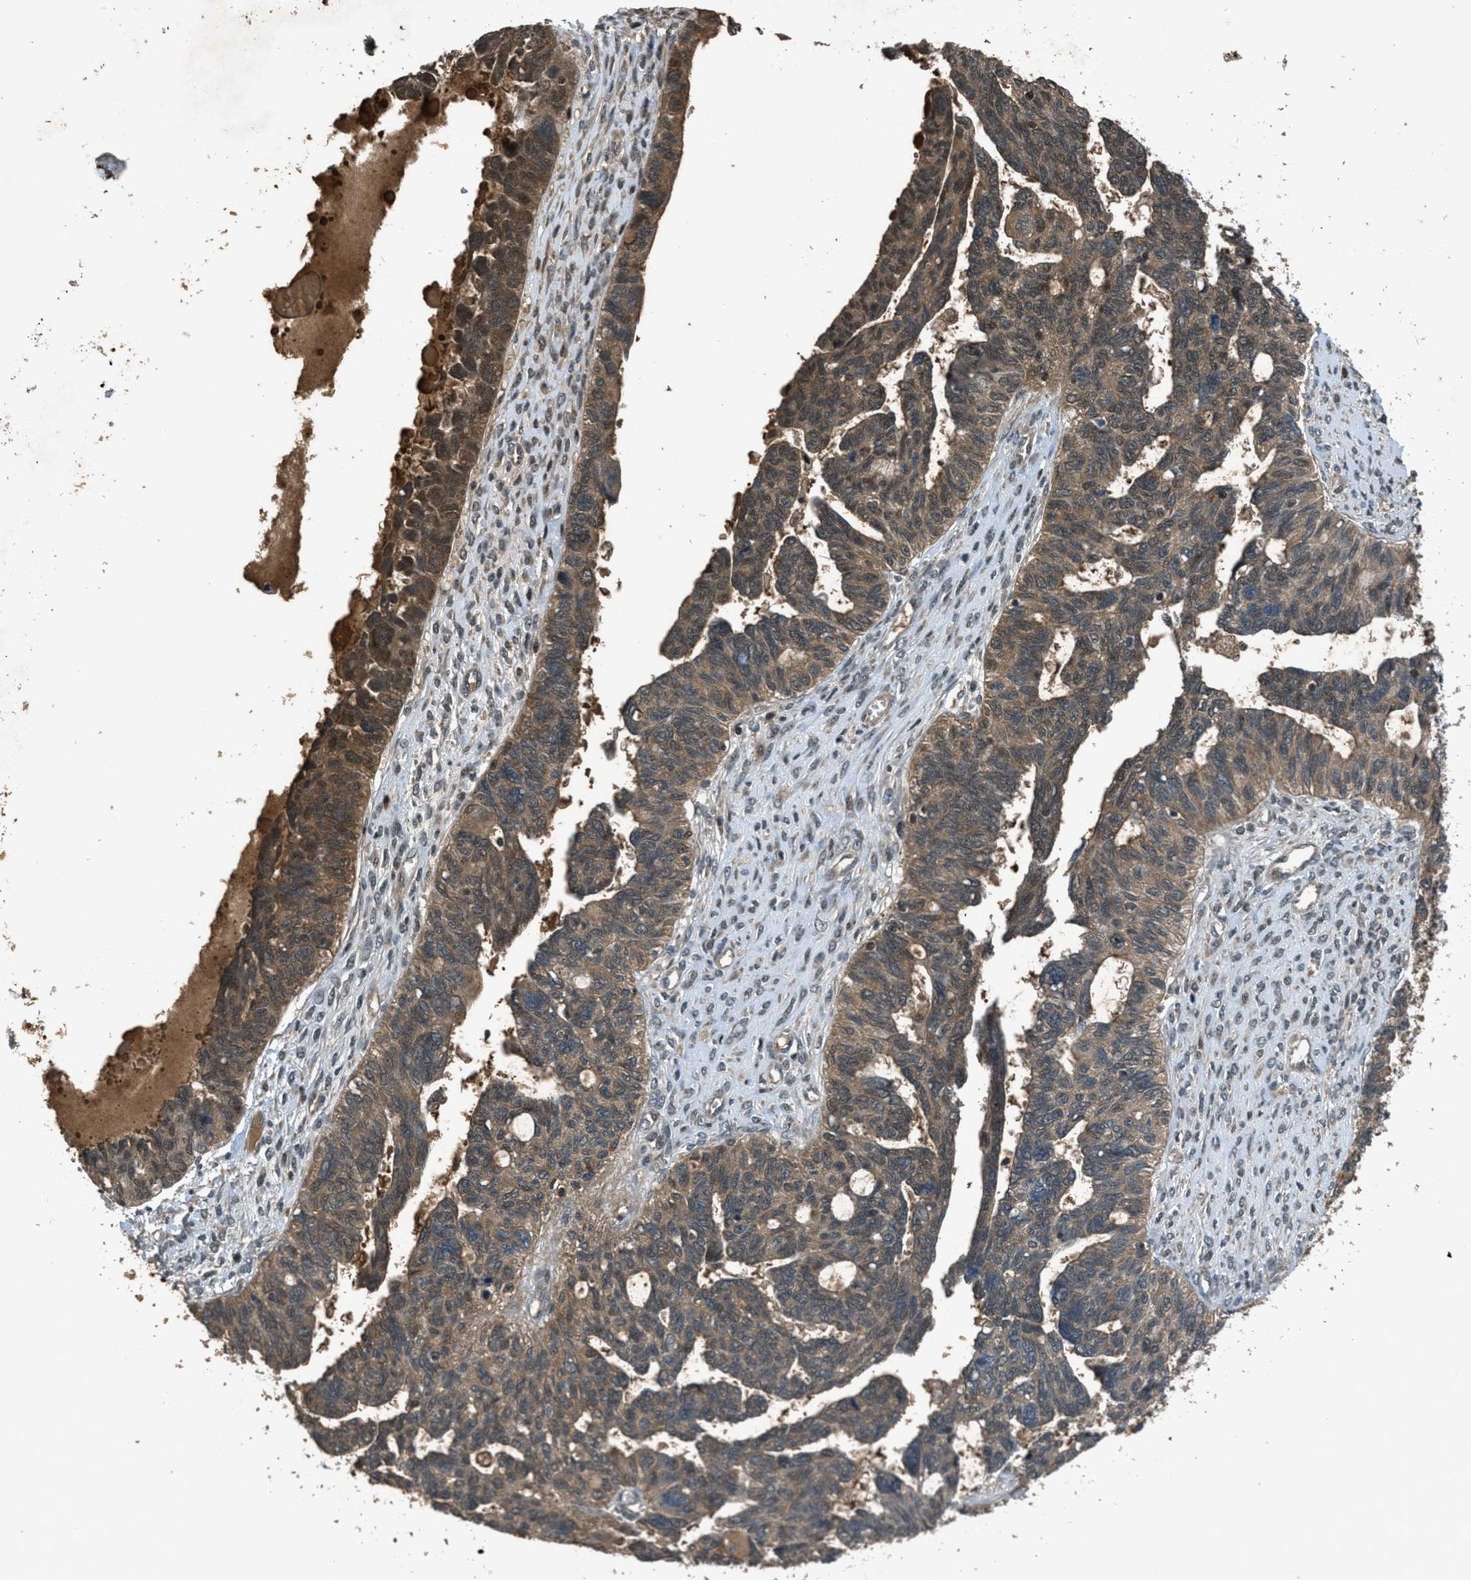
{"staining": {"intensity": "moderate", "quantity": ">75%", "location": "cytoplasmic/membranous"}, "tissue": "ovarian cancer", "cell_type": "Tumor cells", "image_type": "cancer", "snomed": [{"axis": "morphology", "description": "Cystadenocarcinoma, serous, NOS"}, {"axis": "topography", "description": "Ovary"}], "caption": "Protein staining by immunohistochemistry displays moderate cytoplasmic/membranous positivity in approximately >75% of tumor cells in ovarian serous cystadenocarcinoma.", "gene": "DUSP6", "patient": {"sex": "female", "age": 79}}